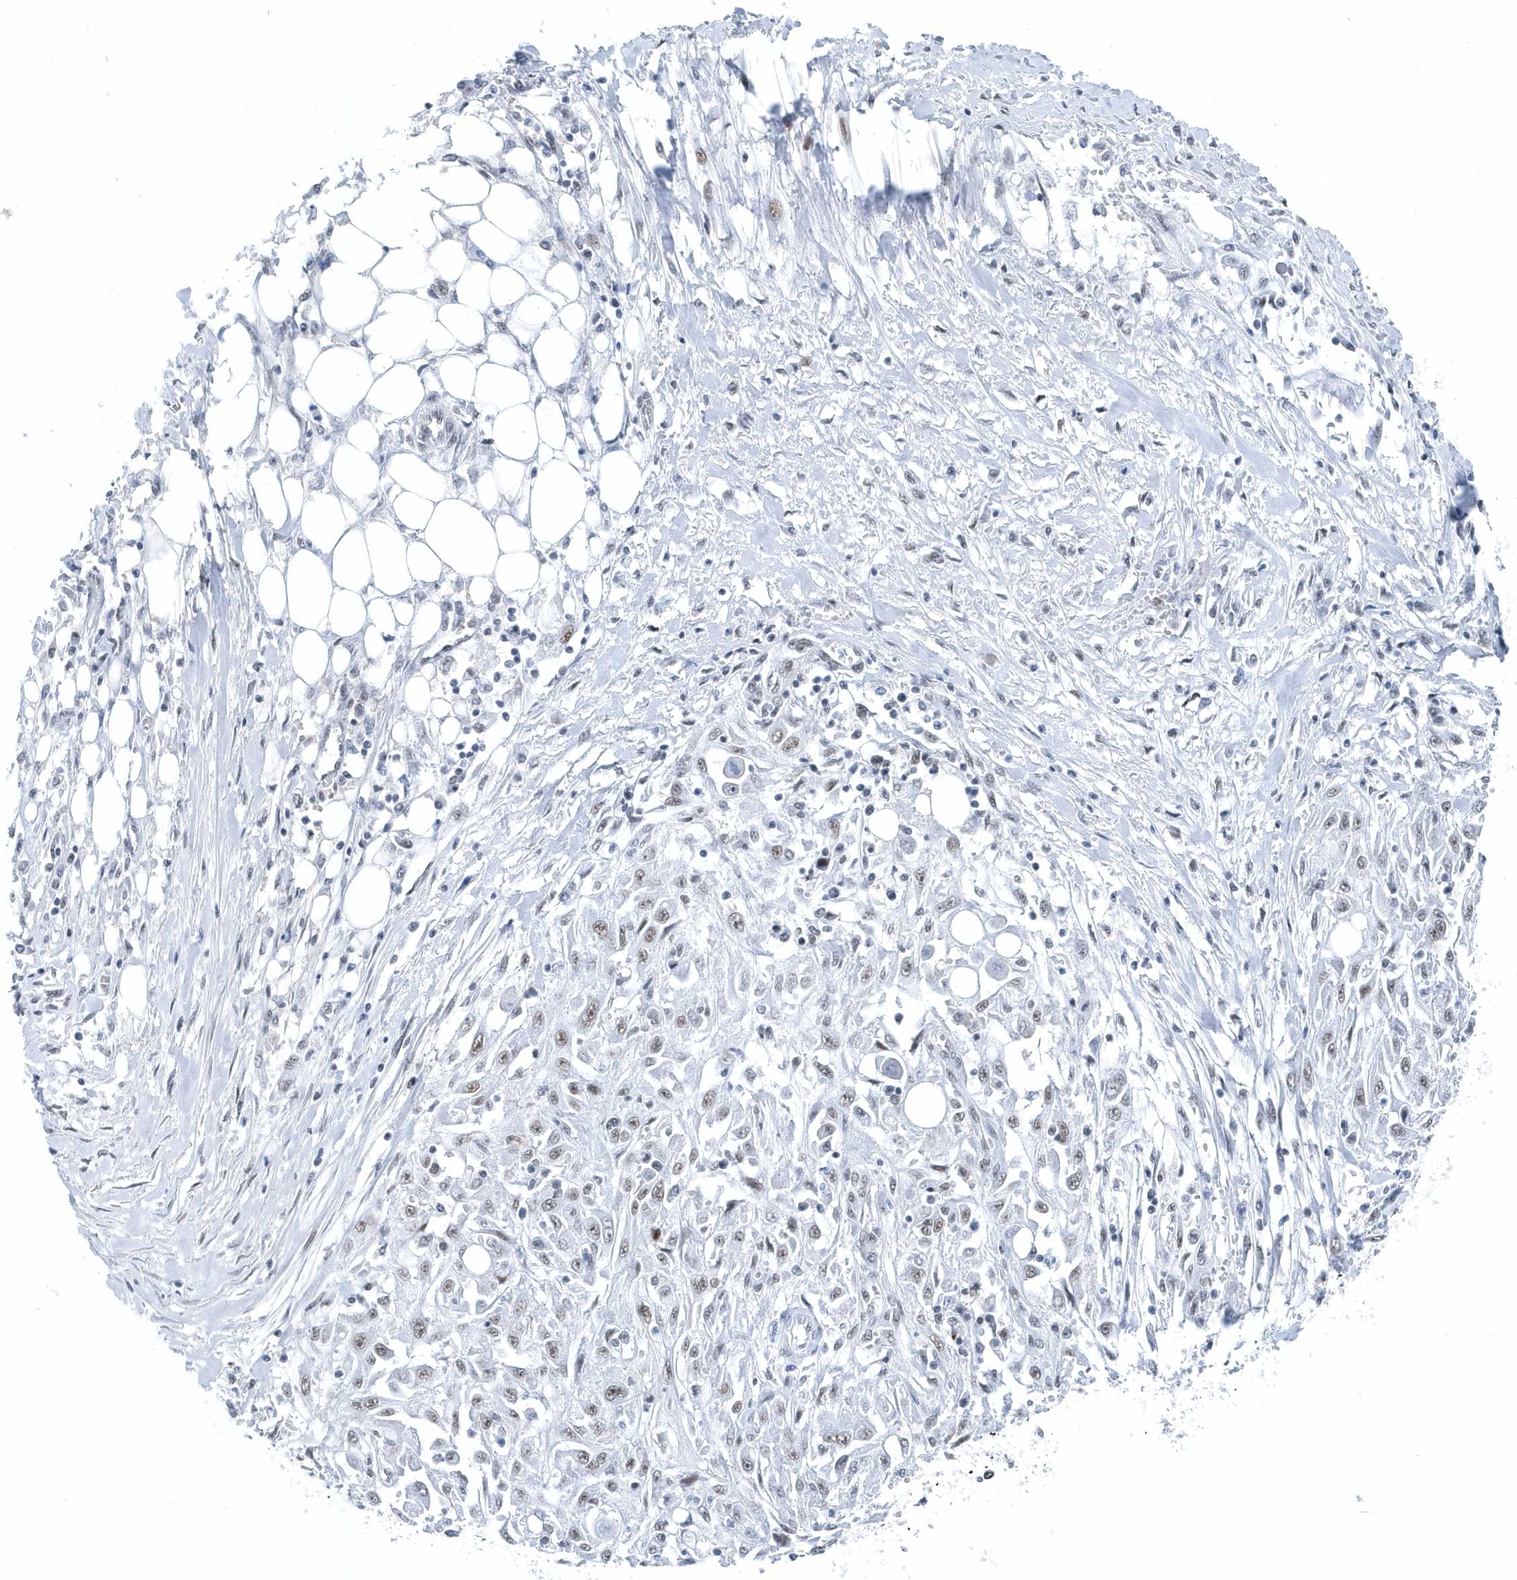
{"staining": {"intensity": "weak", "quantity": "25%-75%", "location": "nuclear"}, "tissue": "skin cancer", "cell_type": "Tumor cells", "image_type": "cancer", "snomed": [{"axis": "morphology", "description": "Squamous cell carcinoma, NOS"}, {"axis": "morphology", "description": "Squamous cell carcinoma, metastatic, NOS"}, {"axis": "topography", "description": "Skin"}, {"axis": "topography", "description": "Lymph node"}], "caption": "DAB immunohistochemical staining of skin cancer displays weak nuclear protein expression in about 25%-75% of tumor cells. Immunohistochemistry (ihc) stains the protein of interest in brown and the nuclei are stained blue.", "gene": "FIP1L1", "patient": {"sex": "male", "age": 75}}